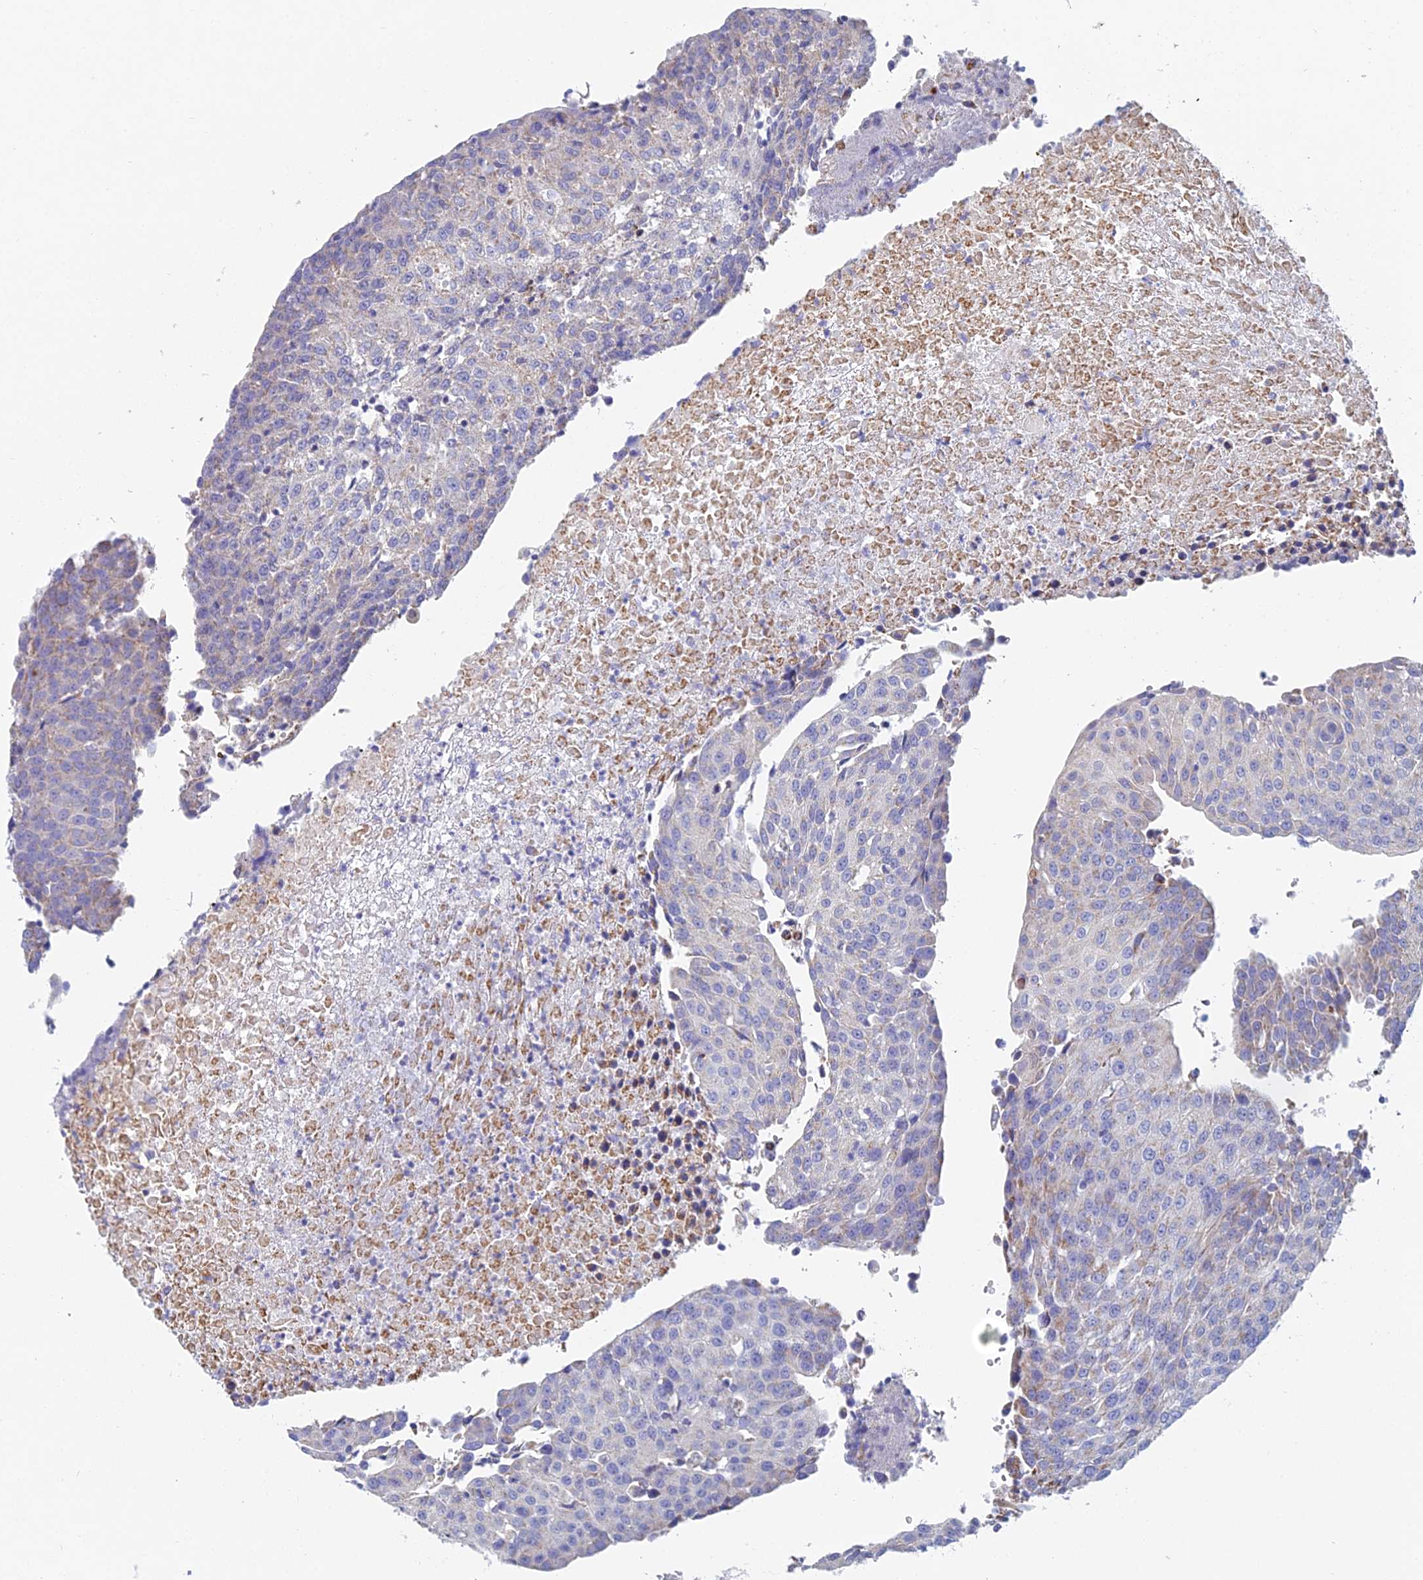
{"staining": {"intensity": "weak", "quantity": "<25%", "location": "cytoplasmic/membranous"}, "tissue": "urothelial cancer", "cell_type": "Tumor cells", "image_type": "cancer", "snomed": [{"axis": "morphology", "description": "Urothelial carcinoma, High grade"}, {"axis": "topography", "description": "Urinary bladder"}], "caption": "Immunohistochemical staining of urothelial cancer reveals no significant staining in tumor cells.", "gene": "ACSM1", "patient": {"sex": "female", "age": 85}}